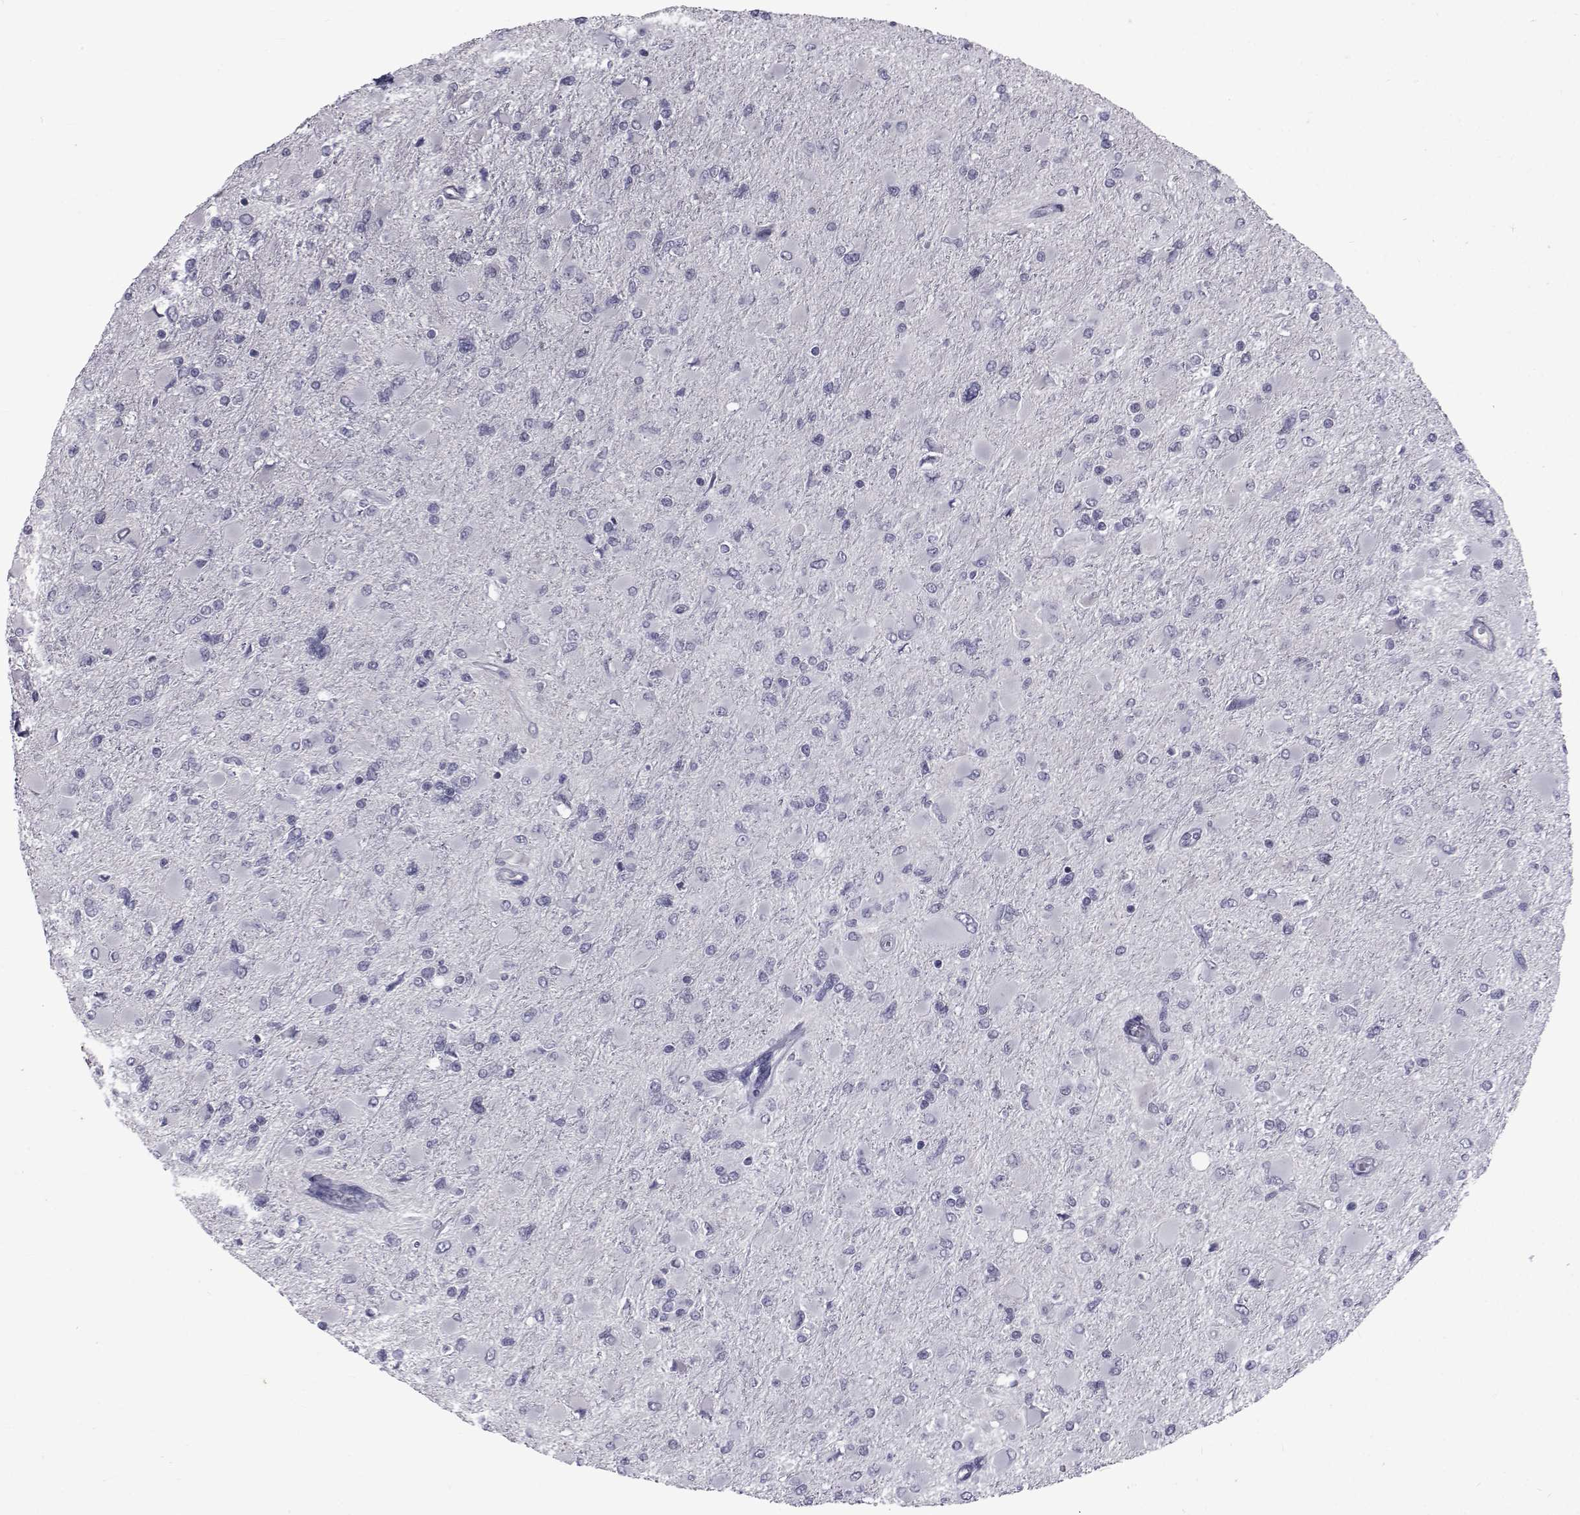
{"staining": {"intensity": "negative", "quantity": "none", "location": "none"}, "tissue": "glioma", "cell_type": "Tumor cells", "image_type": "cancer", "snomed": [{"axis": "morphology", "description": "Glioma, malignant, High grade"}, {"axis": "topography", "description": "Cerebral cortex"}], "caption": "A histopathology image of human malignant glioma (high-grade) is negative for staining in tumor cells.", "gene": "PAX2", "patient": {"sex": "female", "age": 36}}